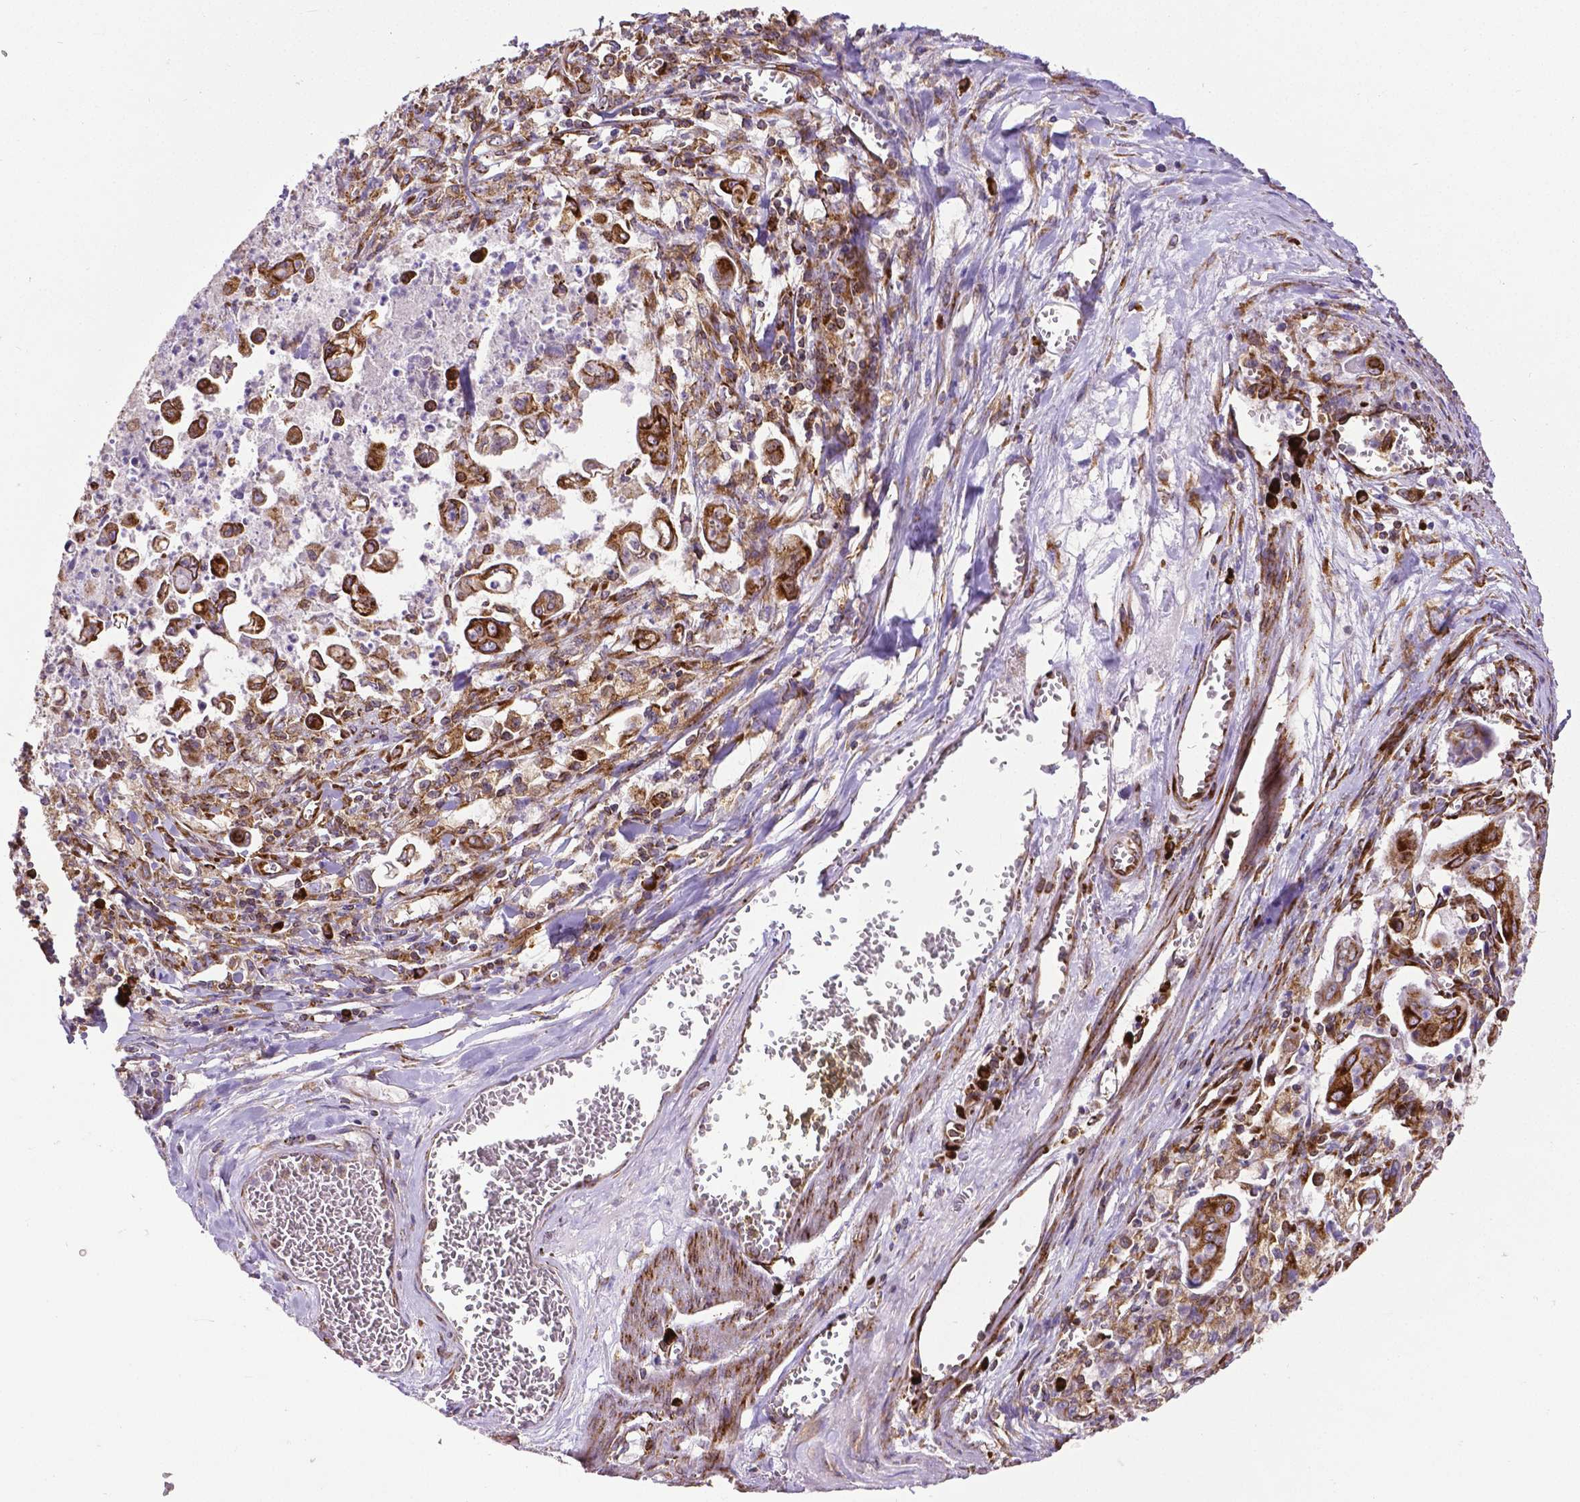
{"staining": {"intensity": "strong", "quantity": ">75%", "location": "cytoplasmic/membranous"}, "tissue": "stomach cancer", "cell_type": "Tumor cells", "image_type": "cancer", "snomed": [{"axis": "morphology", "description": "Adenocarcinoma, NOS"}, {"axis": "topography", "description": "Stomach, upper"}], "caption": "Stomach cancer (adenocarcinoma) tissue reveals strong cytoplasmic/membranous positivity in about >75% of tumor cells, visualized by immunohistochemistry. Using DAB (3,3'-diaminobenzidine) (brown) and hematoxylin (blue) stains, captured at high magnification using brightfield microscopy.", "gene": "MTDH", "patient": {"sex": "male", "age": 80}}